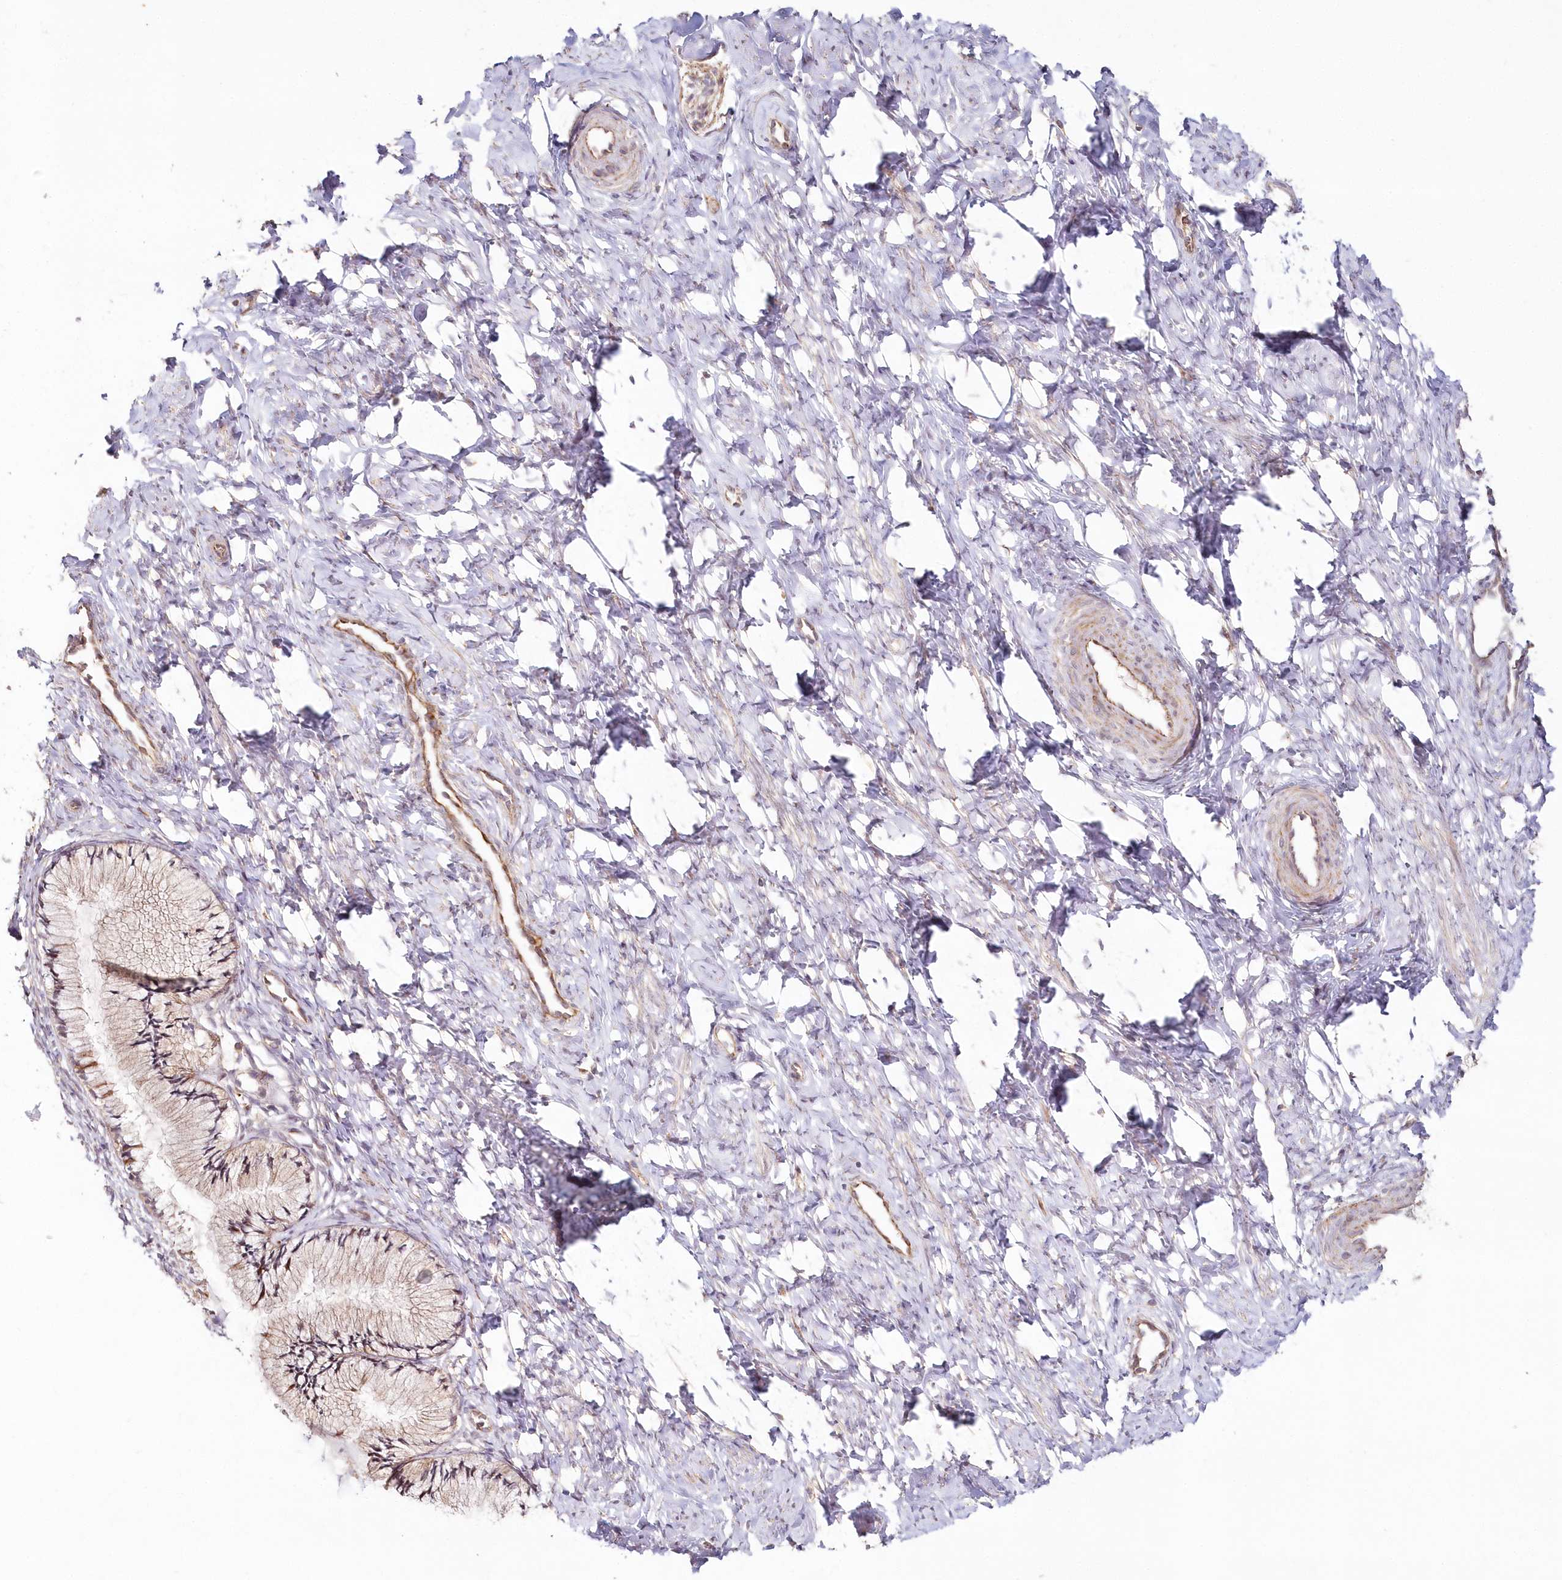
{"staining": {"intensity": "weak", "quantity": ">75%", "location": "cytoplasmic/membranous"}, "tissue": "cervix", "cell_type": "Glandular cells", "image_type": "normal", "snomed": [{"axis": "morphology", "description": "Normal tissue, NOS"}, {"axis": "topography", "description": "Cervix"}], "caption": "Brown immunohistochemical staining in normal human cervix exhibits weak cytoplasmic/membranous positivity in about >75% of glandular cells.", "gene": "HYCC2", "patient": {"sex": "female", "age": 27}}